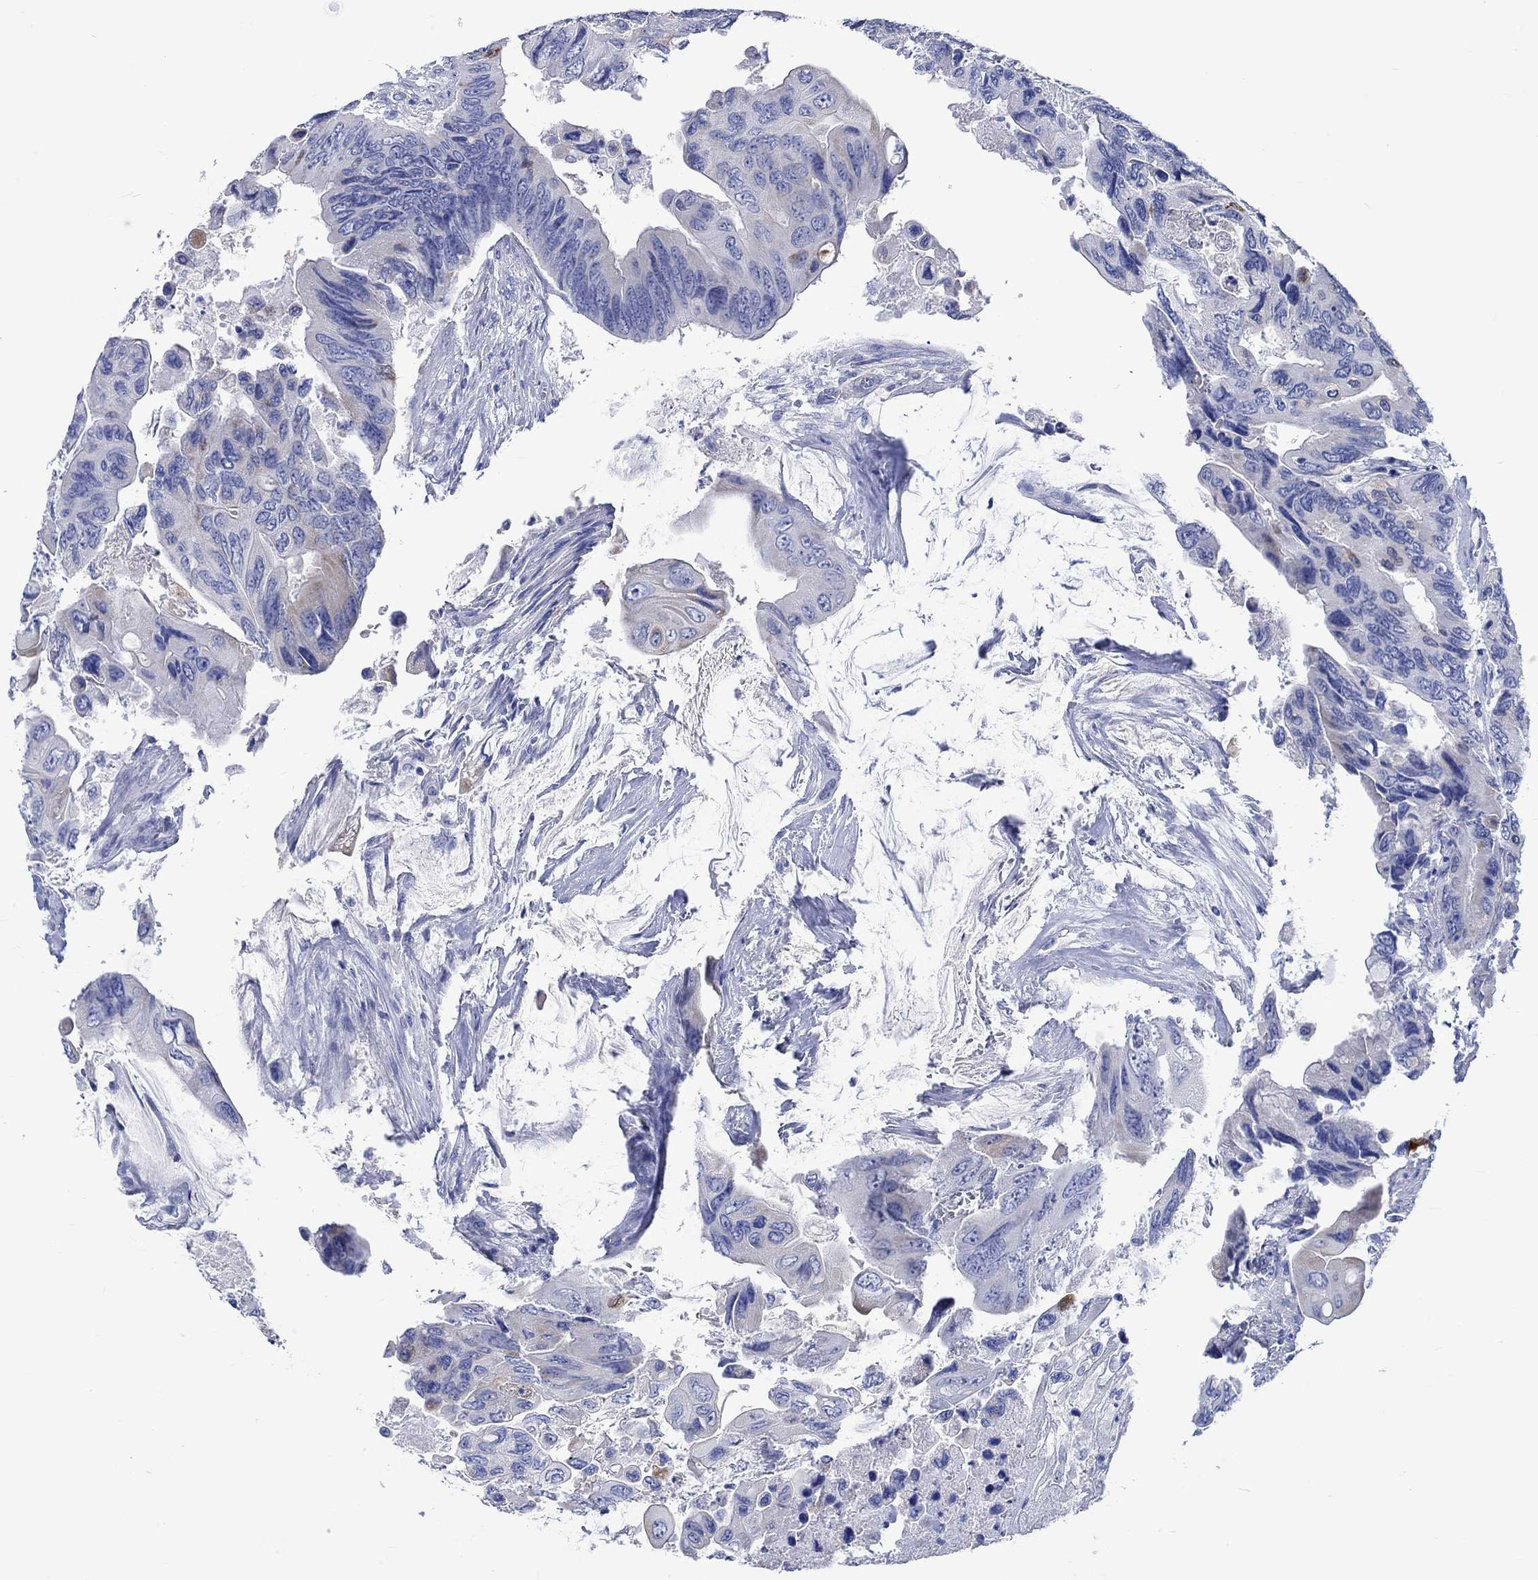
{"staining": {"intensity": "moderate", "quantity": "<25%", "location": "cytoplasmic/membranous"}, "tissue": "colorectal cancer", "cell_type": "Tumor cells", "image_type": "cancer", "snomed": [{"axis": "morphology", "description": "Adenocarcinoma, NOS"}, {"axis": "topography", "description": "Rectum"}], "caption": "The immunohistochemical stain highlights moderate cytoplasmic/membranous expression in tumor cells of adenocarcinoma (colorectal) tissue.", "gene": "CPLX2", "patient": {"sex": "male", "age": 63}}